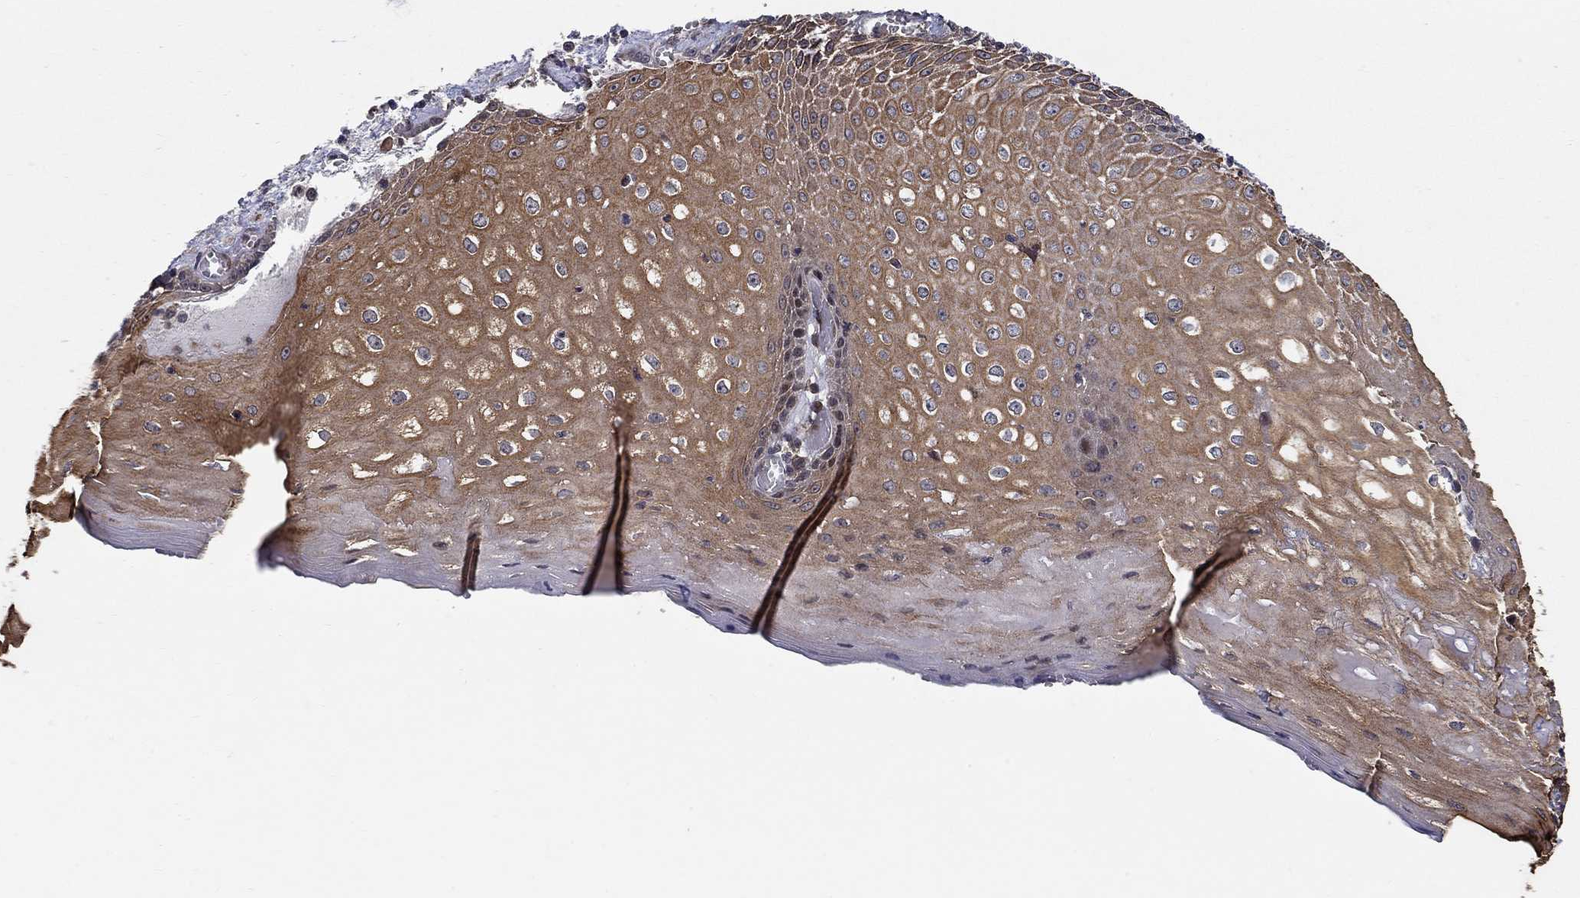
{"staining": {"intensity": "moderate", "quantity": ">75%", "location": "cytoplasmic/membranous"}, "tissue": "esophagus", "cell_type": "Squamous epithelial cells", "image_type": "normal", "snomed": [{"axis": "morphology", "description": "Normal tissue, NOS"}, {"axis": "topography", "description": "Esophagus"}], "caption": "About >75% of squamous epithelial cells in unremarkable esophagus show moderate cytoplasmic/membranous protein positivity as visualized by brown immunohistochemical staining.", "gene": "ZNF594", "patient": {"sex": "male", "age": 58}}